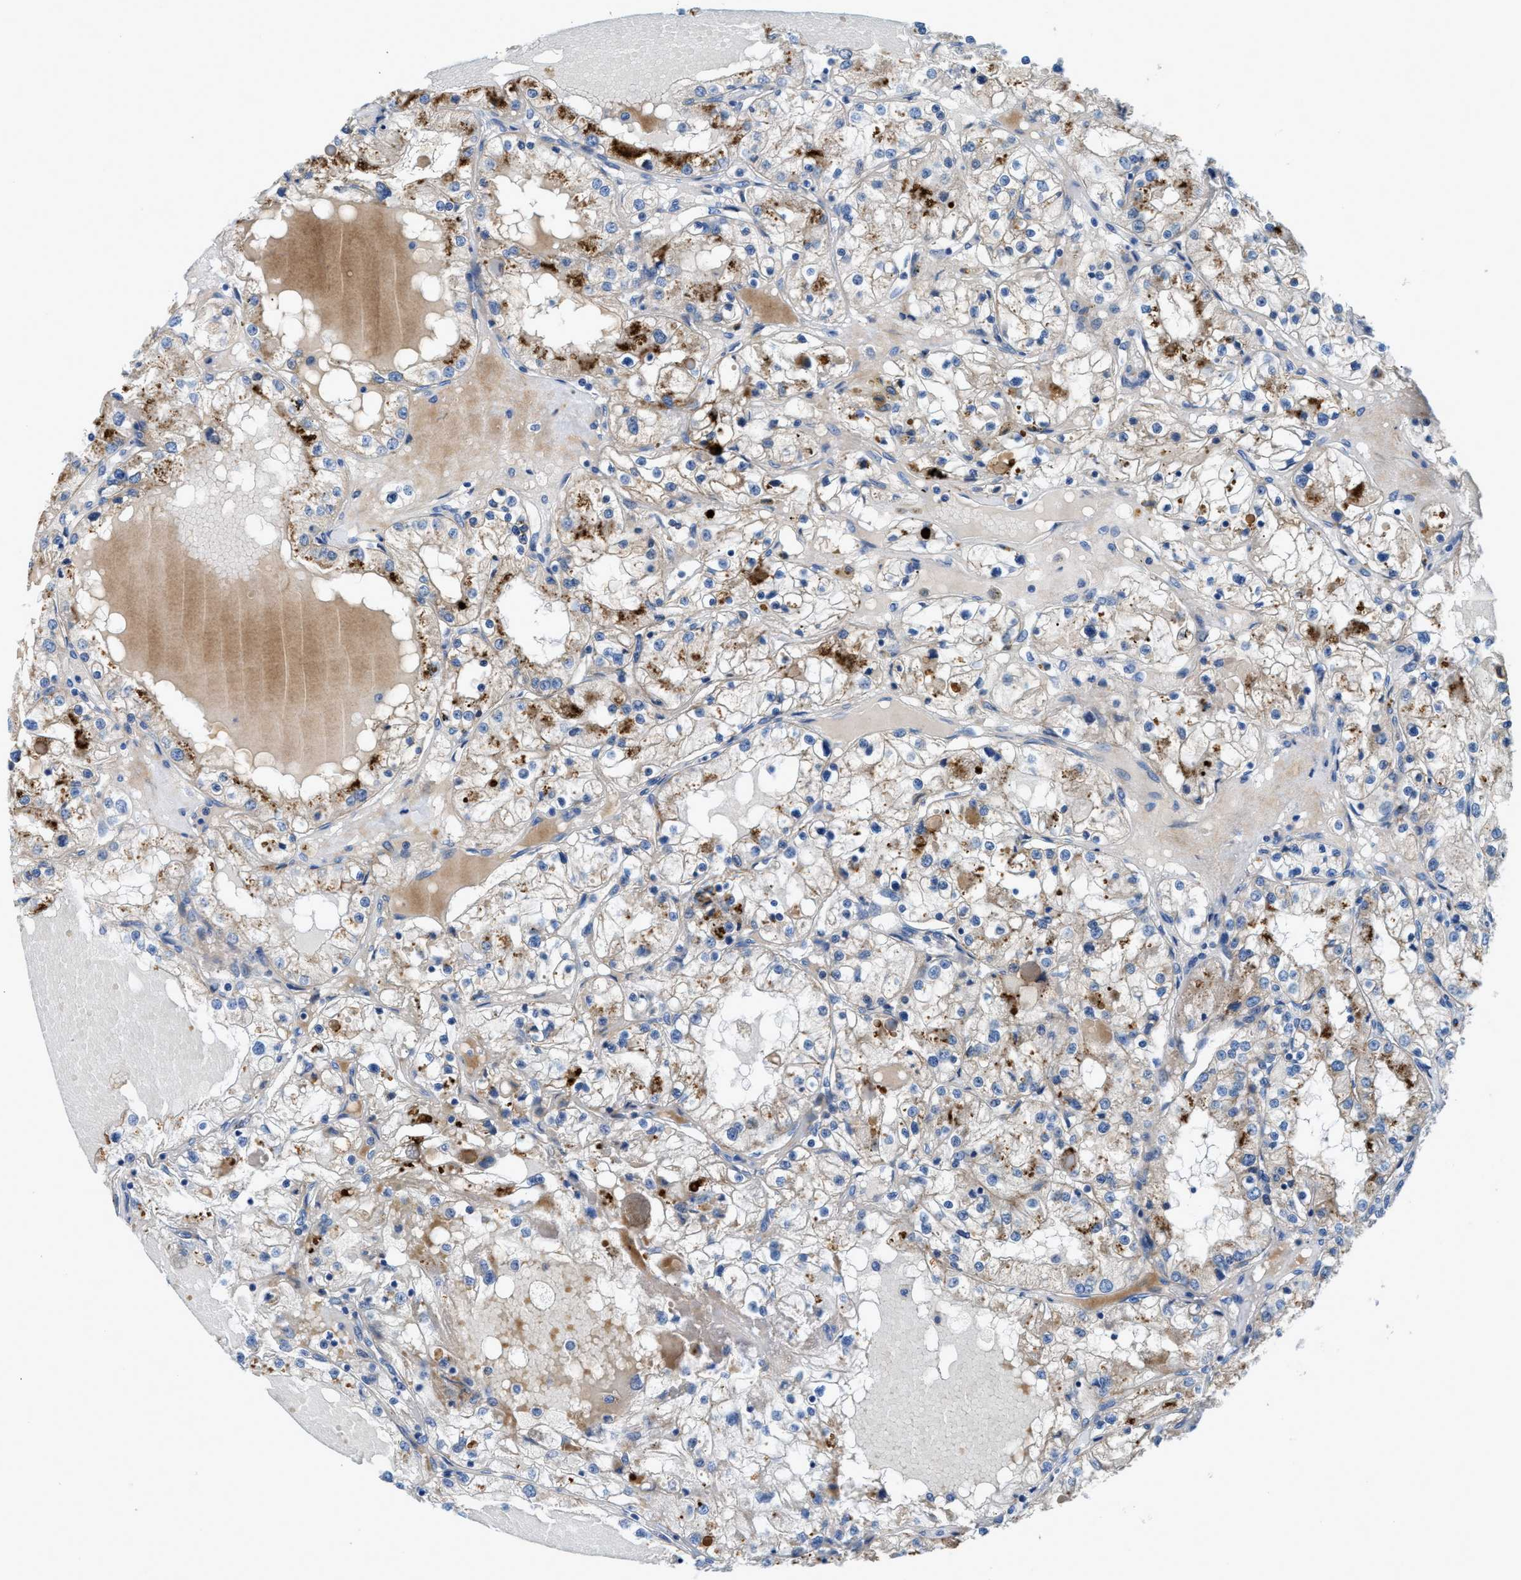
{"staining": {"intensity": "strong", "quantity": "25%-75%", "location": "cytoplasmic/membranous"}, "tissue": "renal cancer", "cell_type": "Tumor cells", "image_type": "cancer", "snomed": [{"axis": "morphology", "description": "Adenocarcinoma, NOS"}, {"axis": "topography", "description": "Kidney"}], "caption": "Protein expression analysis of renal cancer (adenocarcinoma) exhibits strong cytoplasmic/membranous expression in approximately 25%-75% of tumor cells.", "gene": "TSPAN3", "patient": {"sex": "male", "age": 68}}